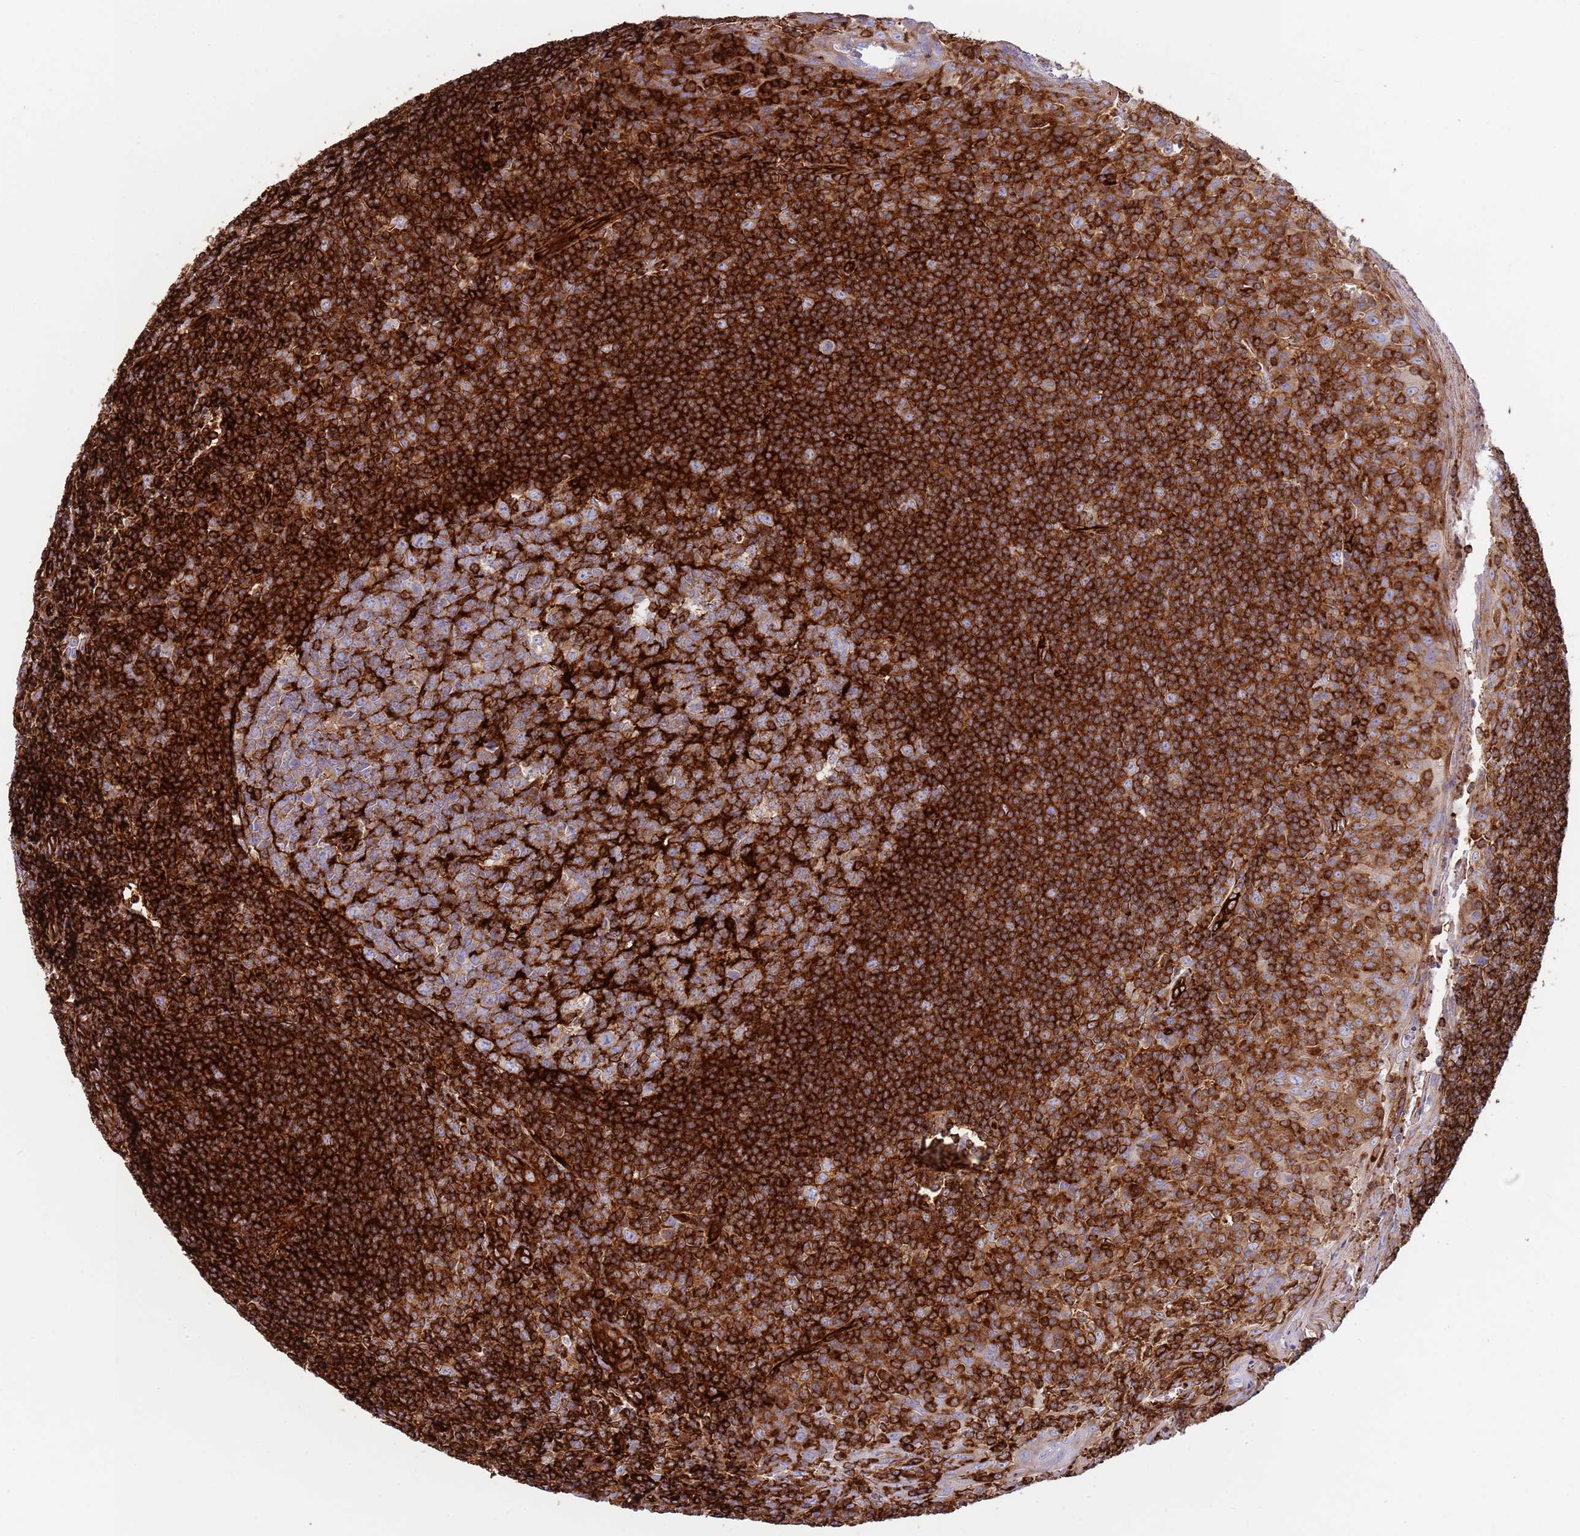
{"staining": {"intensity": "moderate", "quantity": "25%-75%", "location": "cytoplasmic/membranous"}, "tissue": "tonsil", "cell_type": "Germinal center cells", "image_type": "normal", "snomed": [{"axis": "morphology", "description": "Normal tissue, NOS"}, {"axis": "topography", "description": "Tonsil"}], "caption": "Protein expression analysis of normal tonsil exhibits moderate cytoplasmic/membranous positivity in approximately 25%-75% of germinal center cells.", "gene": "KBTBD6", "patient": {"sex": "male", "age": 27}}